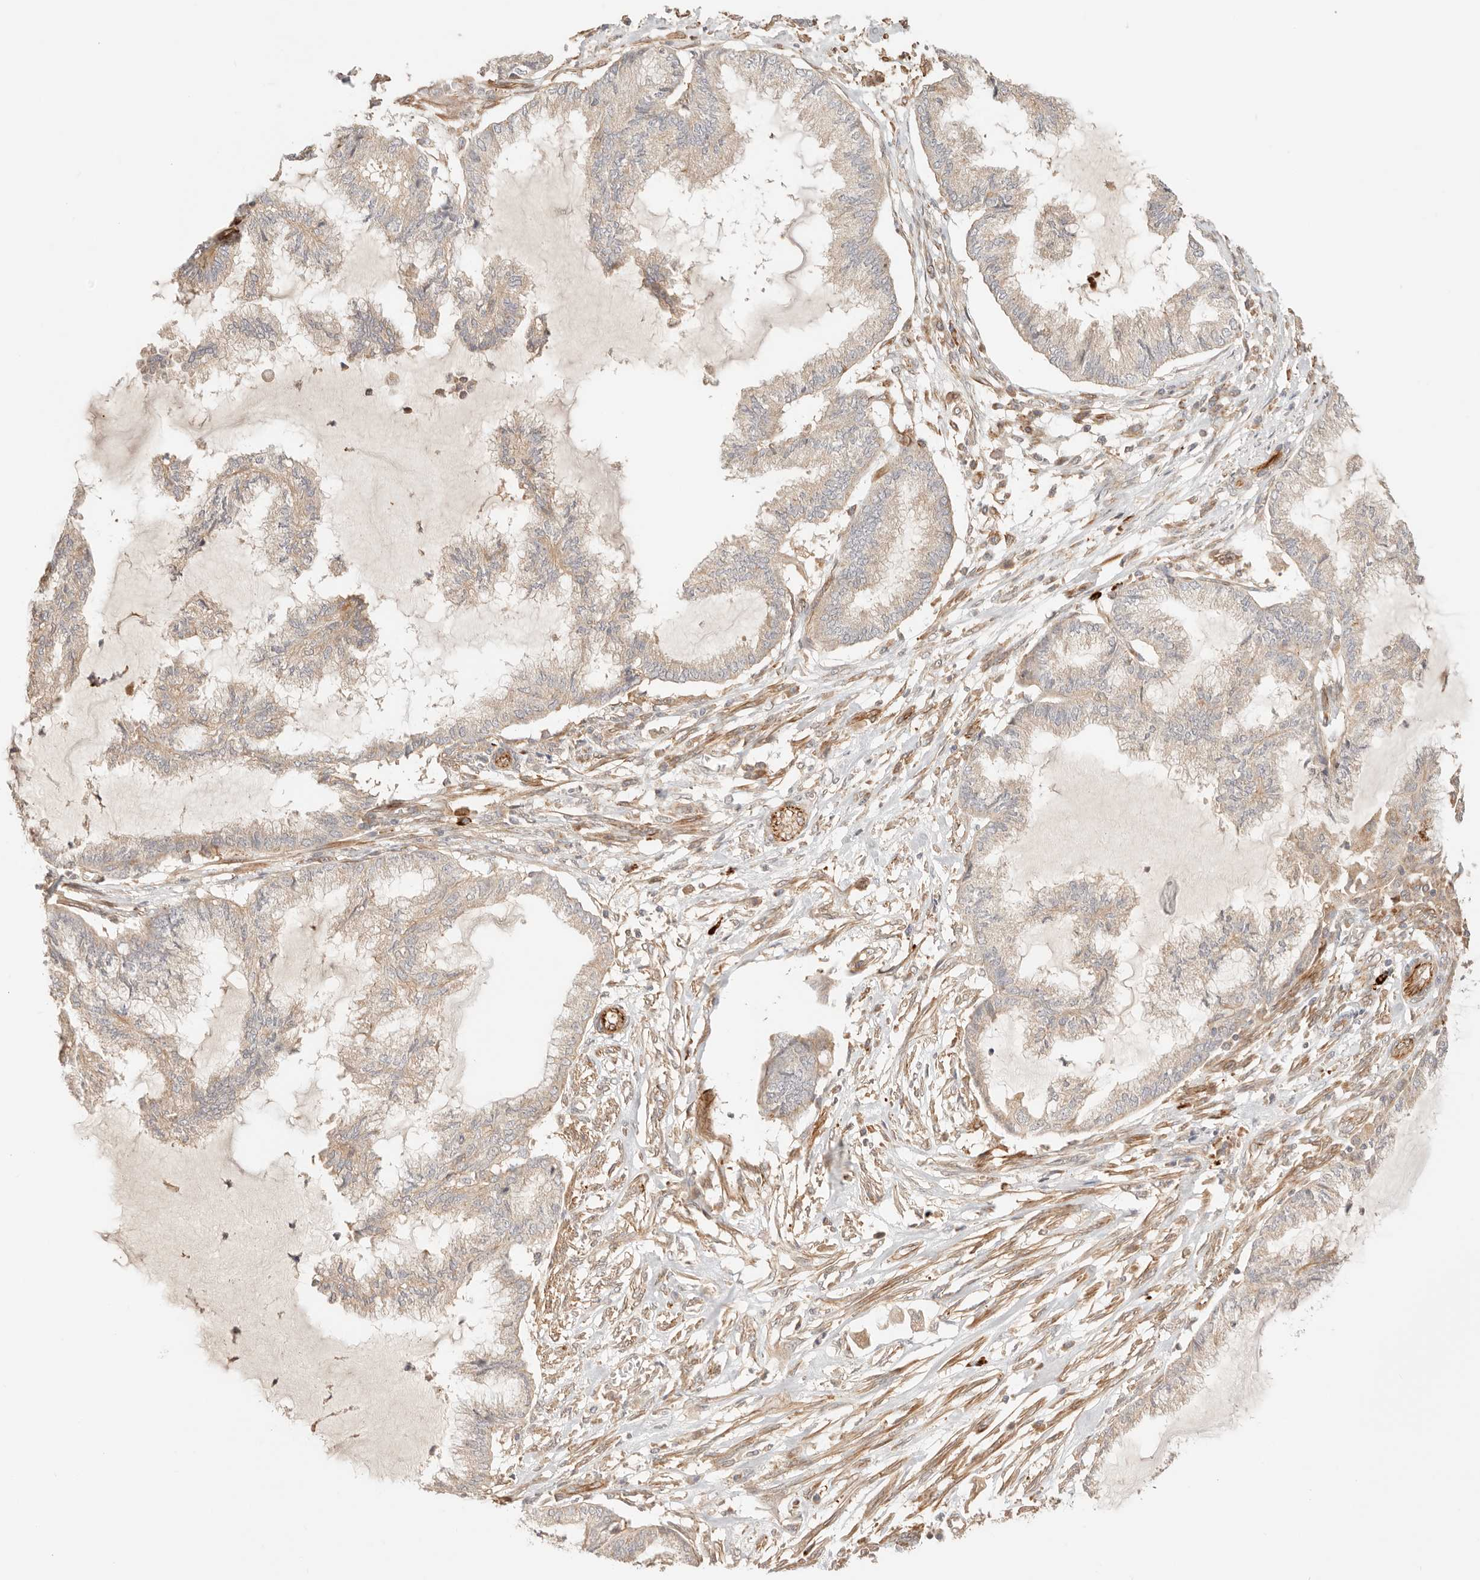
{"staining": {"intensity": "weak", "quantity": ">75%", "location": "cytoplasmic/membranous"}, "tissue": "endometrial cancer", "cell_type": "Tumor cells", "image_type": "cancer", "snomed": [{"axis": "morphology", "description": "Adenocarcinoma, NOS"}, {"axis": "topography", "description": "Endometrium"}], "caption": "Endometrial adenocarcinoma tissue reveals weak cytoplasmic/membranous expression in approximately >75% of tumor cells, visualized by immunohistochemistry. (brown staining indicates protein expression, while blue staining denotes nuclei).", "gene": "IL1R2", "patient": {"sex": "female", "age": 86}}